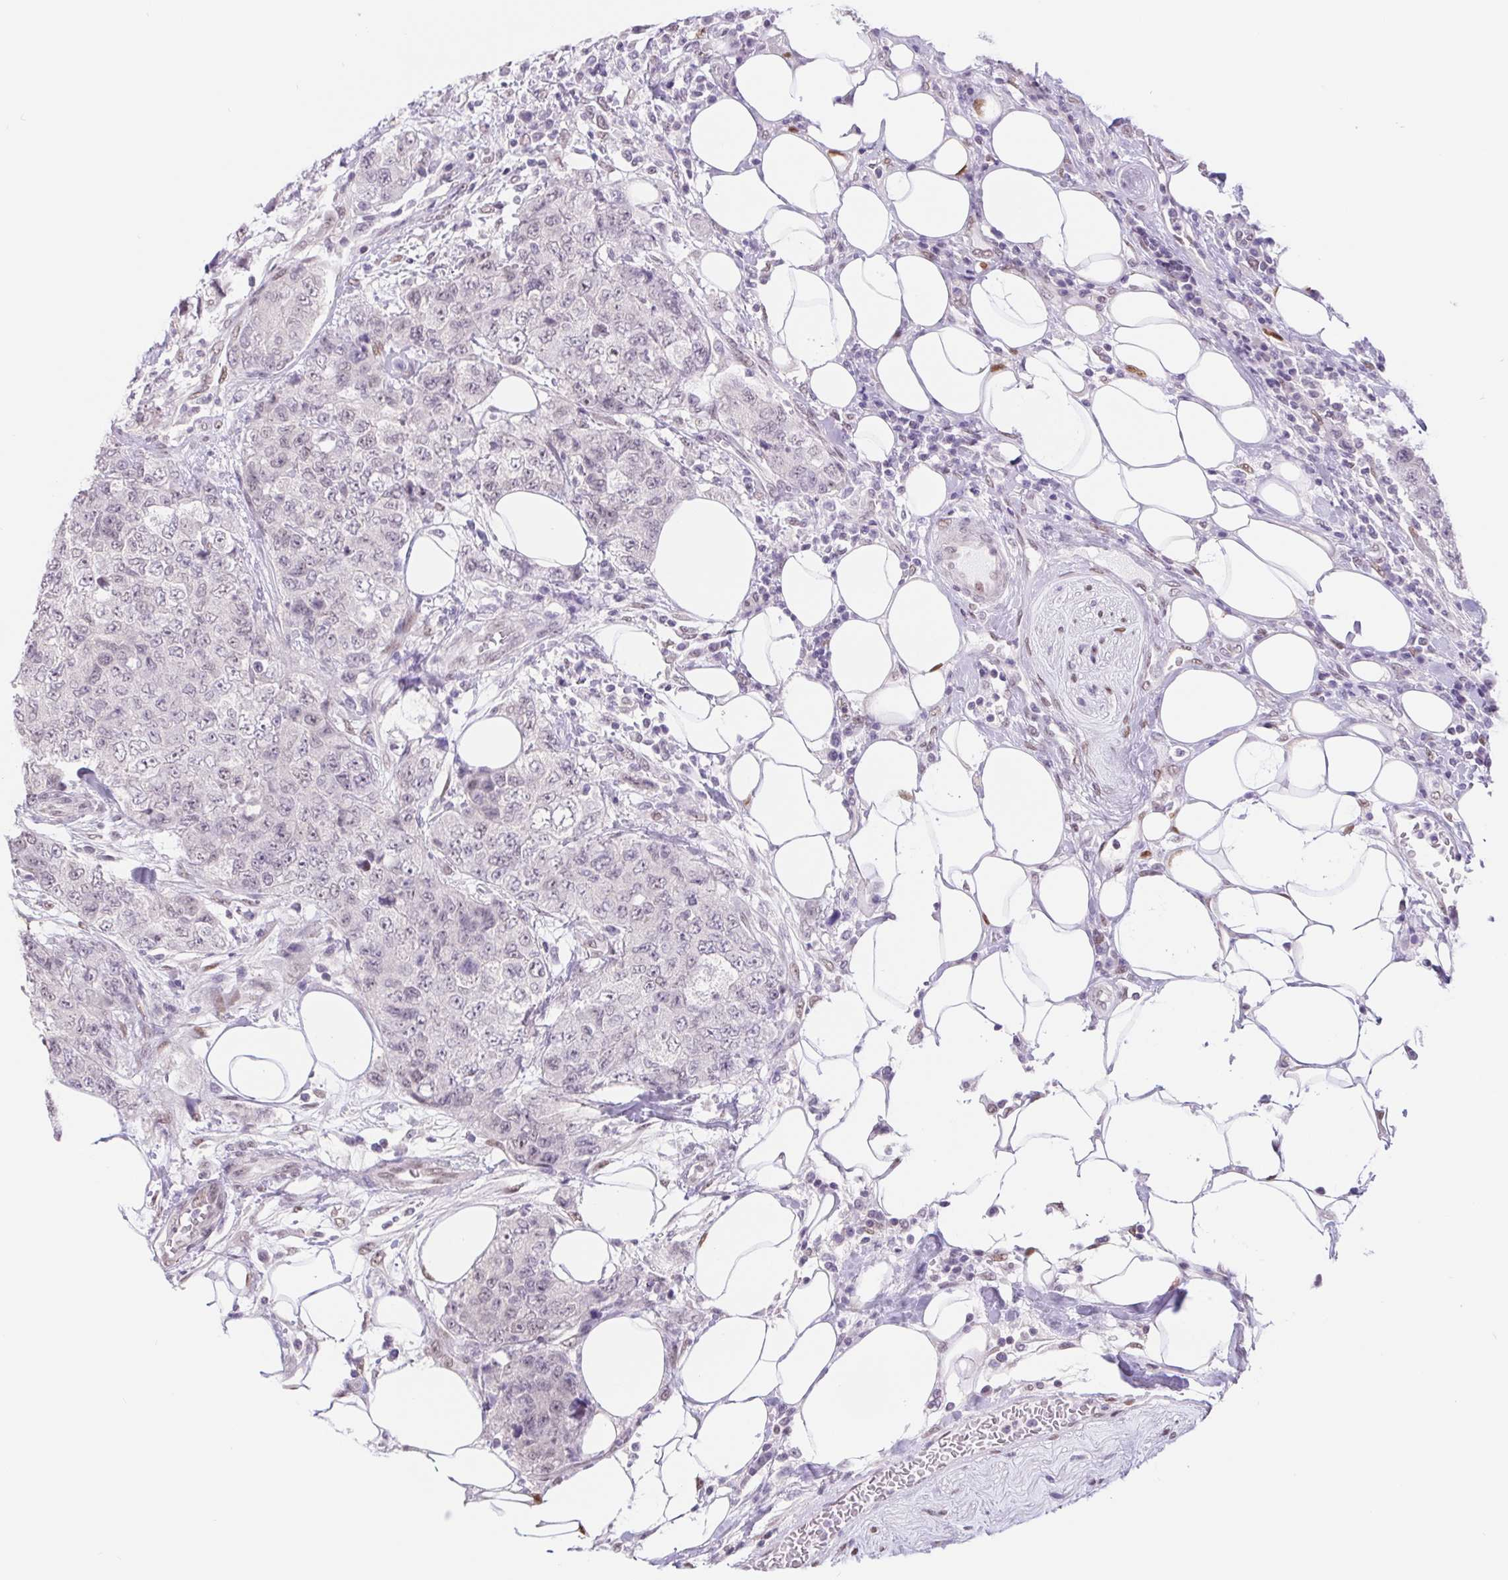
{"staining": {"intensity": "negative", "quantity": "none", "location": "none"}, "tissue": "urothelial cancer", "cell_type": "Tumor cells", "image_type": "cancer", "snomed": [{"axis": "morphology", "description": "Urothelial carcinoma, High grade"}, {"axis": "topography", "description": "Urinary bladder"}], "caption": "IHC of human urothelial cancer displays no staining in tumor cells.", "gene": "CAND1", "patient": {"sex": "female", "age": 78}}